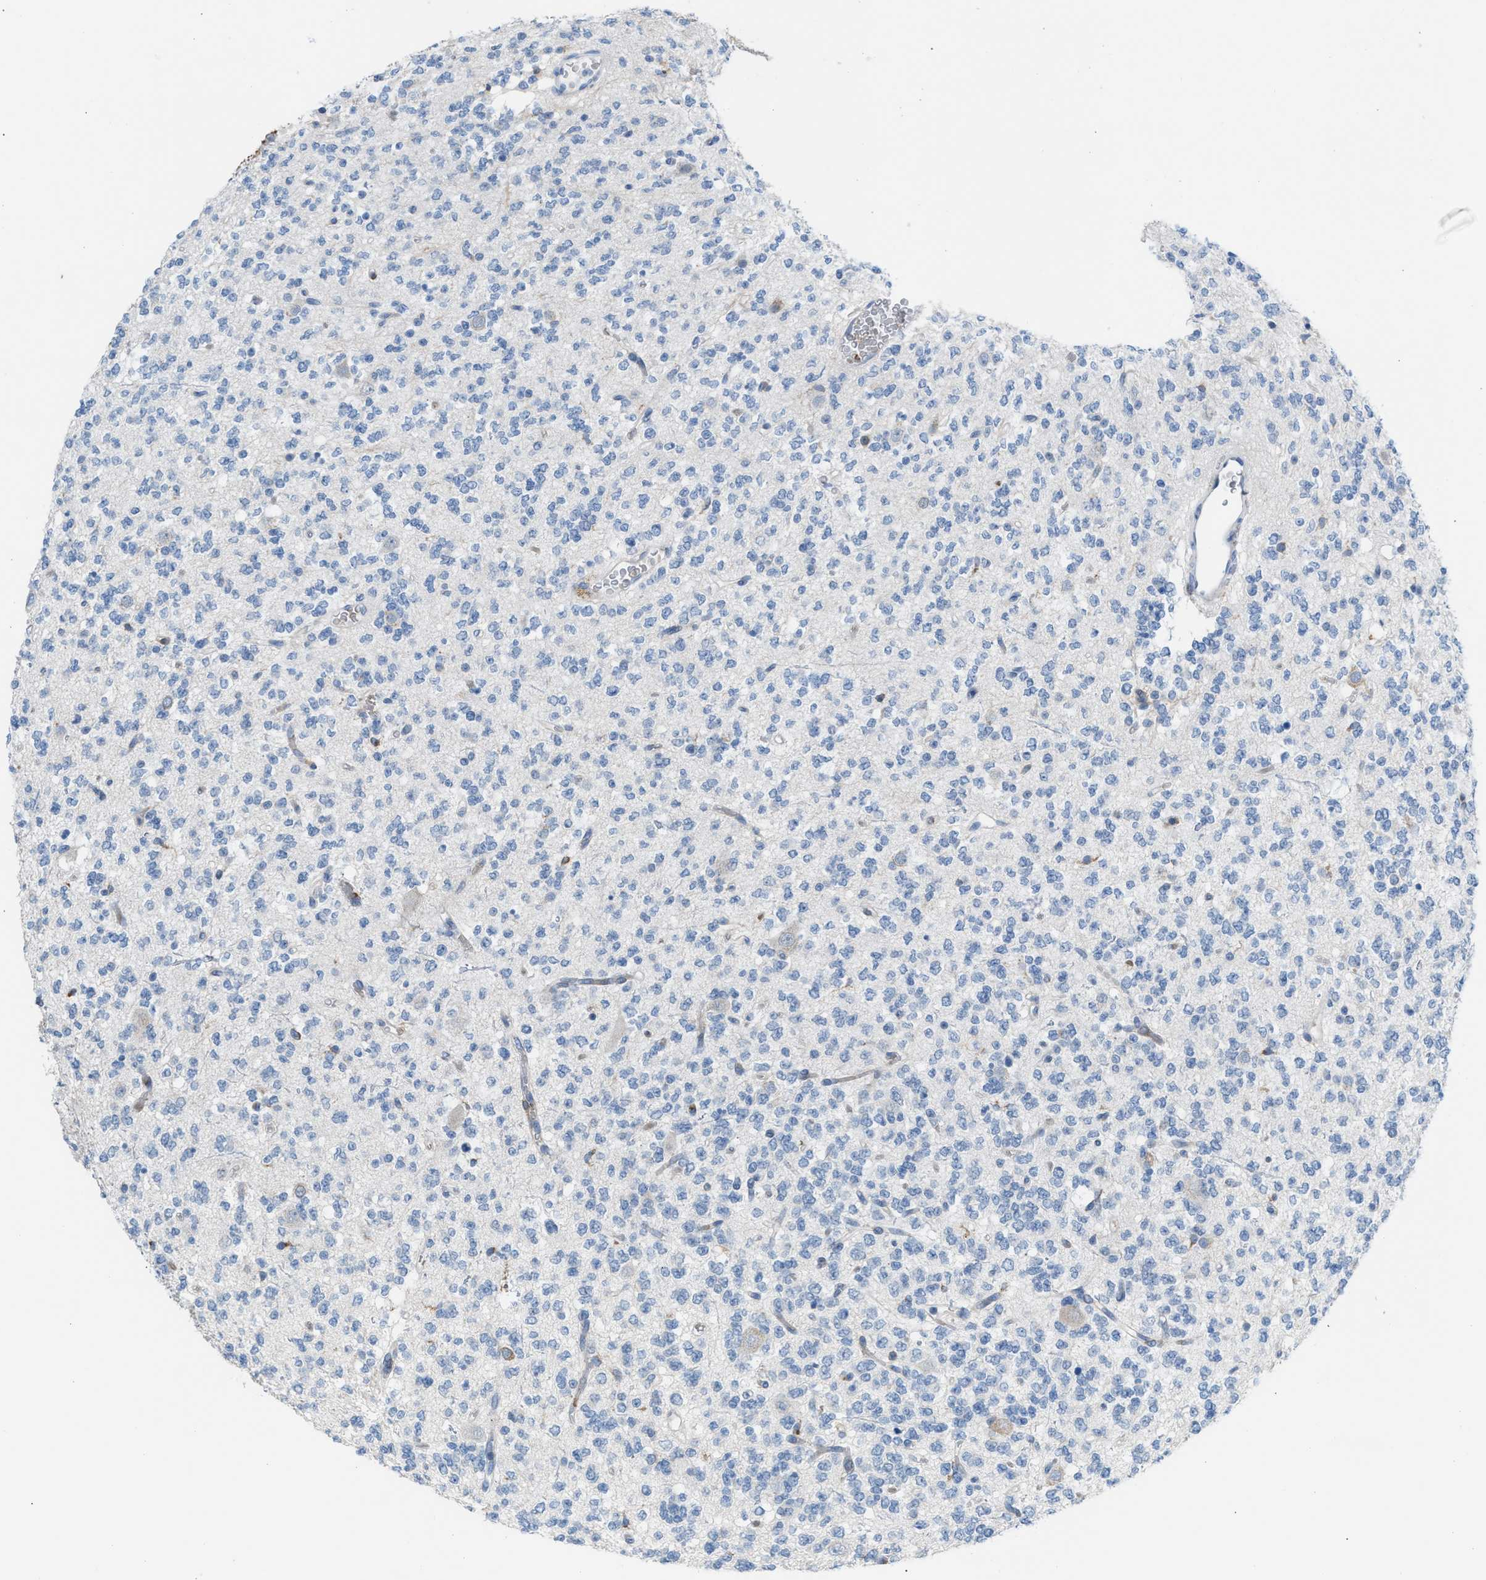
{"staining": {"intensity": "negative", "quantity": "none", "location": "none"}, "tissue": "glioma", "cell_type": "Tumor cells", "image_type": "cancer", "snomed": [{"axis": "morphology", "description": "Glioma, malignant, Low grade"}, {"axis": "topography", "description": "Brain"}], "caption": "Human glioma stained for a protein using IHC demonstrates no positivity in tumor cells.", "gene": "CA3", "patient": {"sex": "male", "age": 38}}